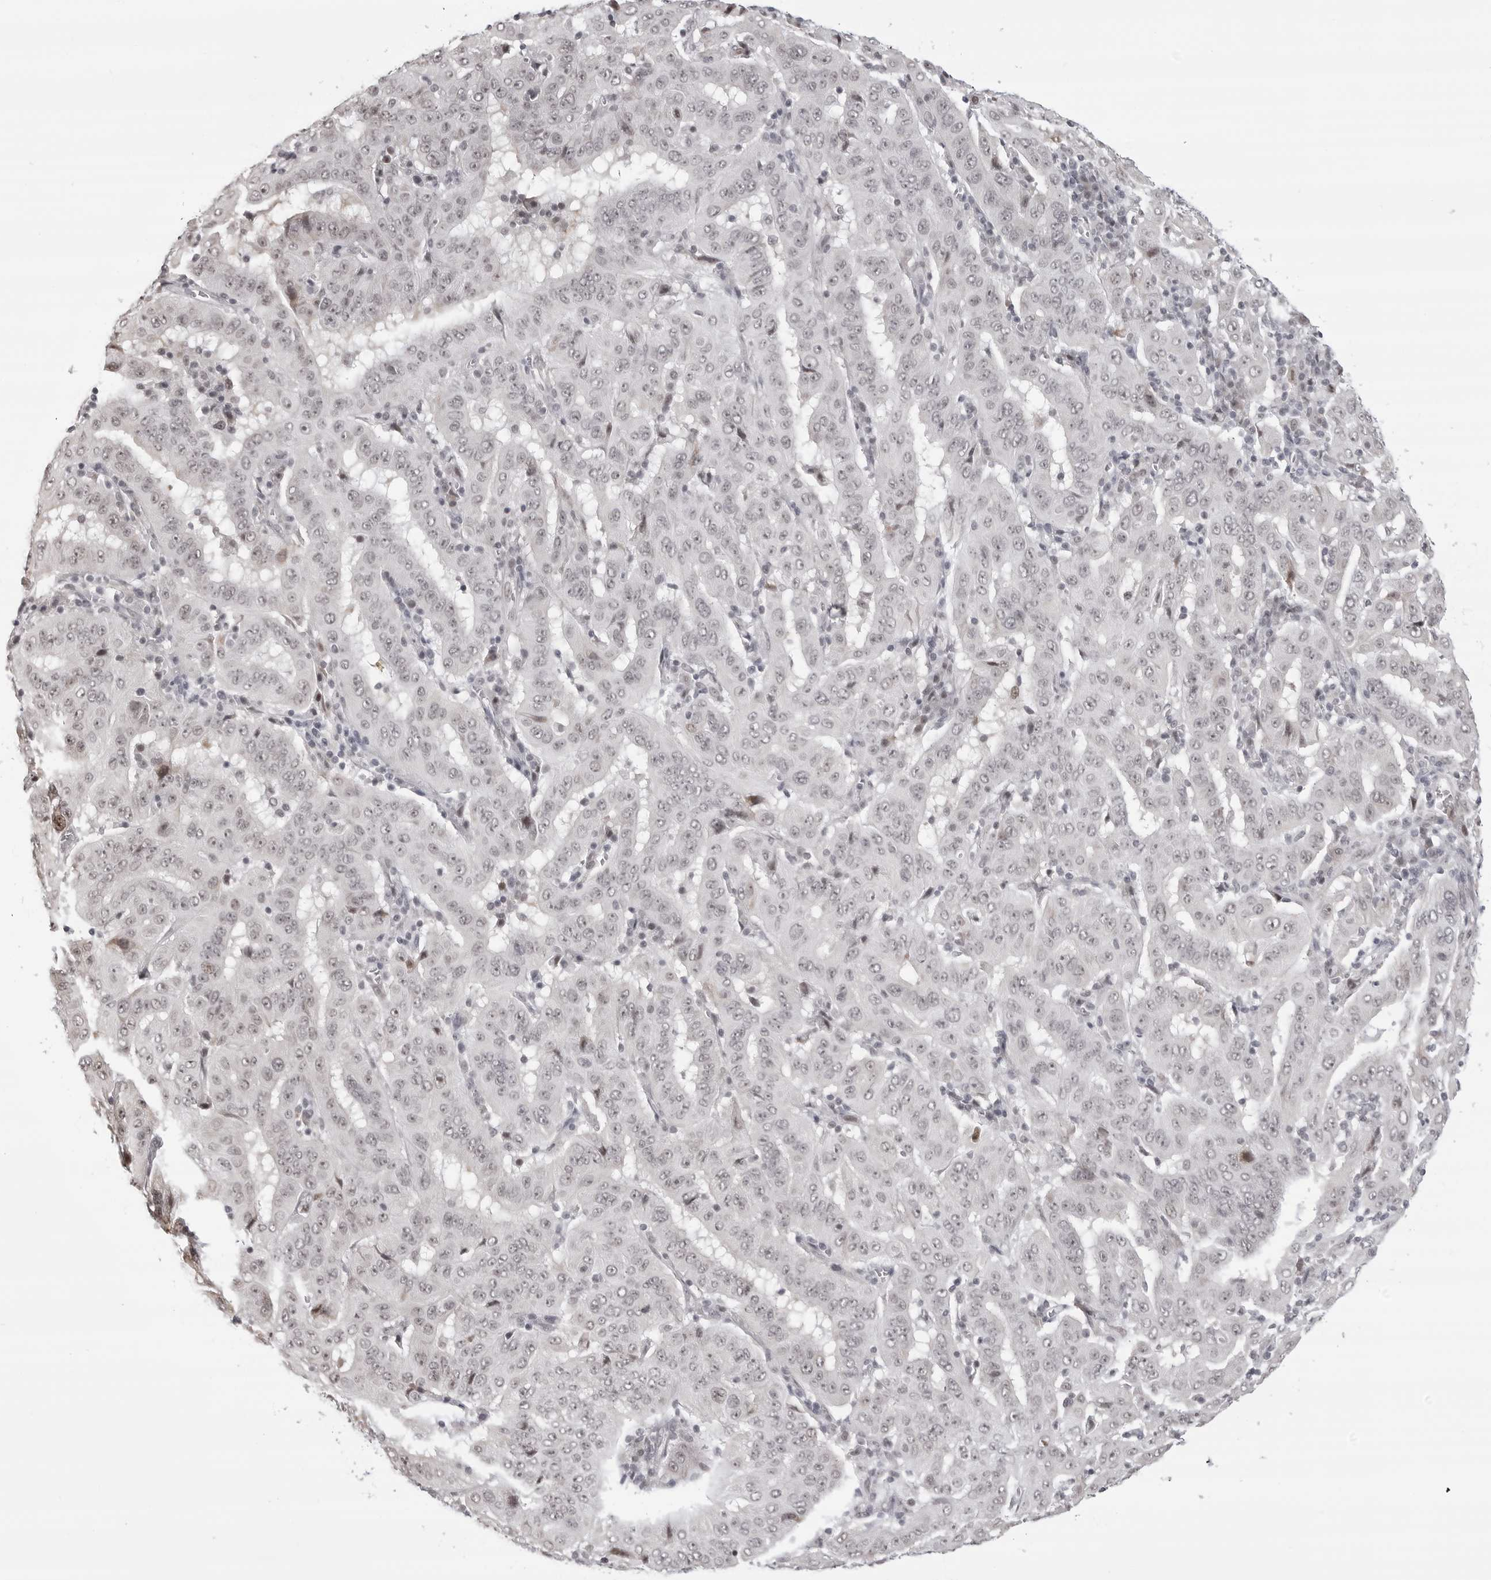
{"staining": {"intensity": "negative", "quantity": "none", "location": "none"}, "tissue": "pancreatic cancer", "cell_type": "Tumor cells", "image_type": "cancer", "snomed": [{"axis": "morphology", "description": "Adenocarcinoma, NOS"}, {"axis": "topography", "description": "Pancreas"}], "caption": "Tumor cells show no significant protein expression in pancreatic adenocarcinoma.", "gene": "PHF3", "patient": {"sex": "male", "age": 63}}